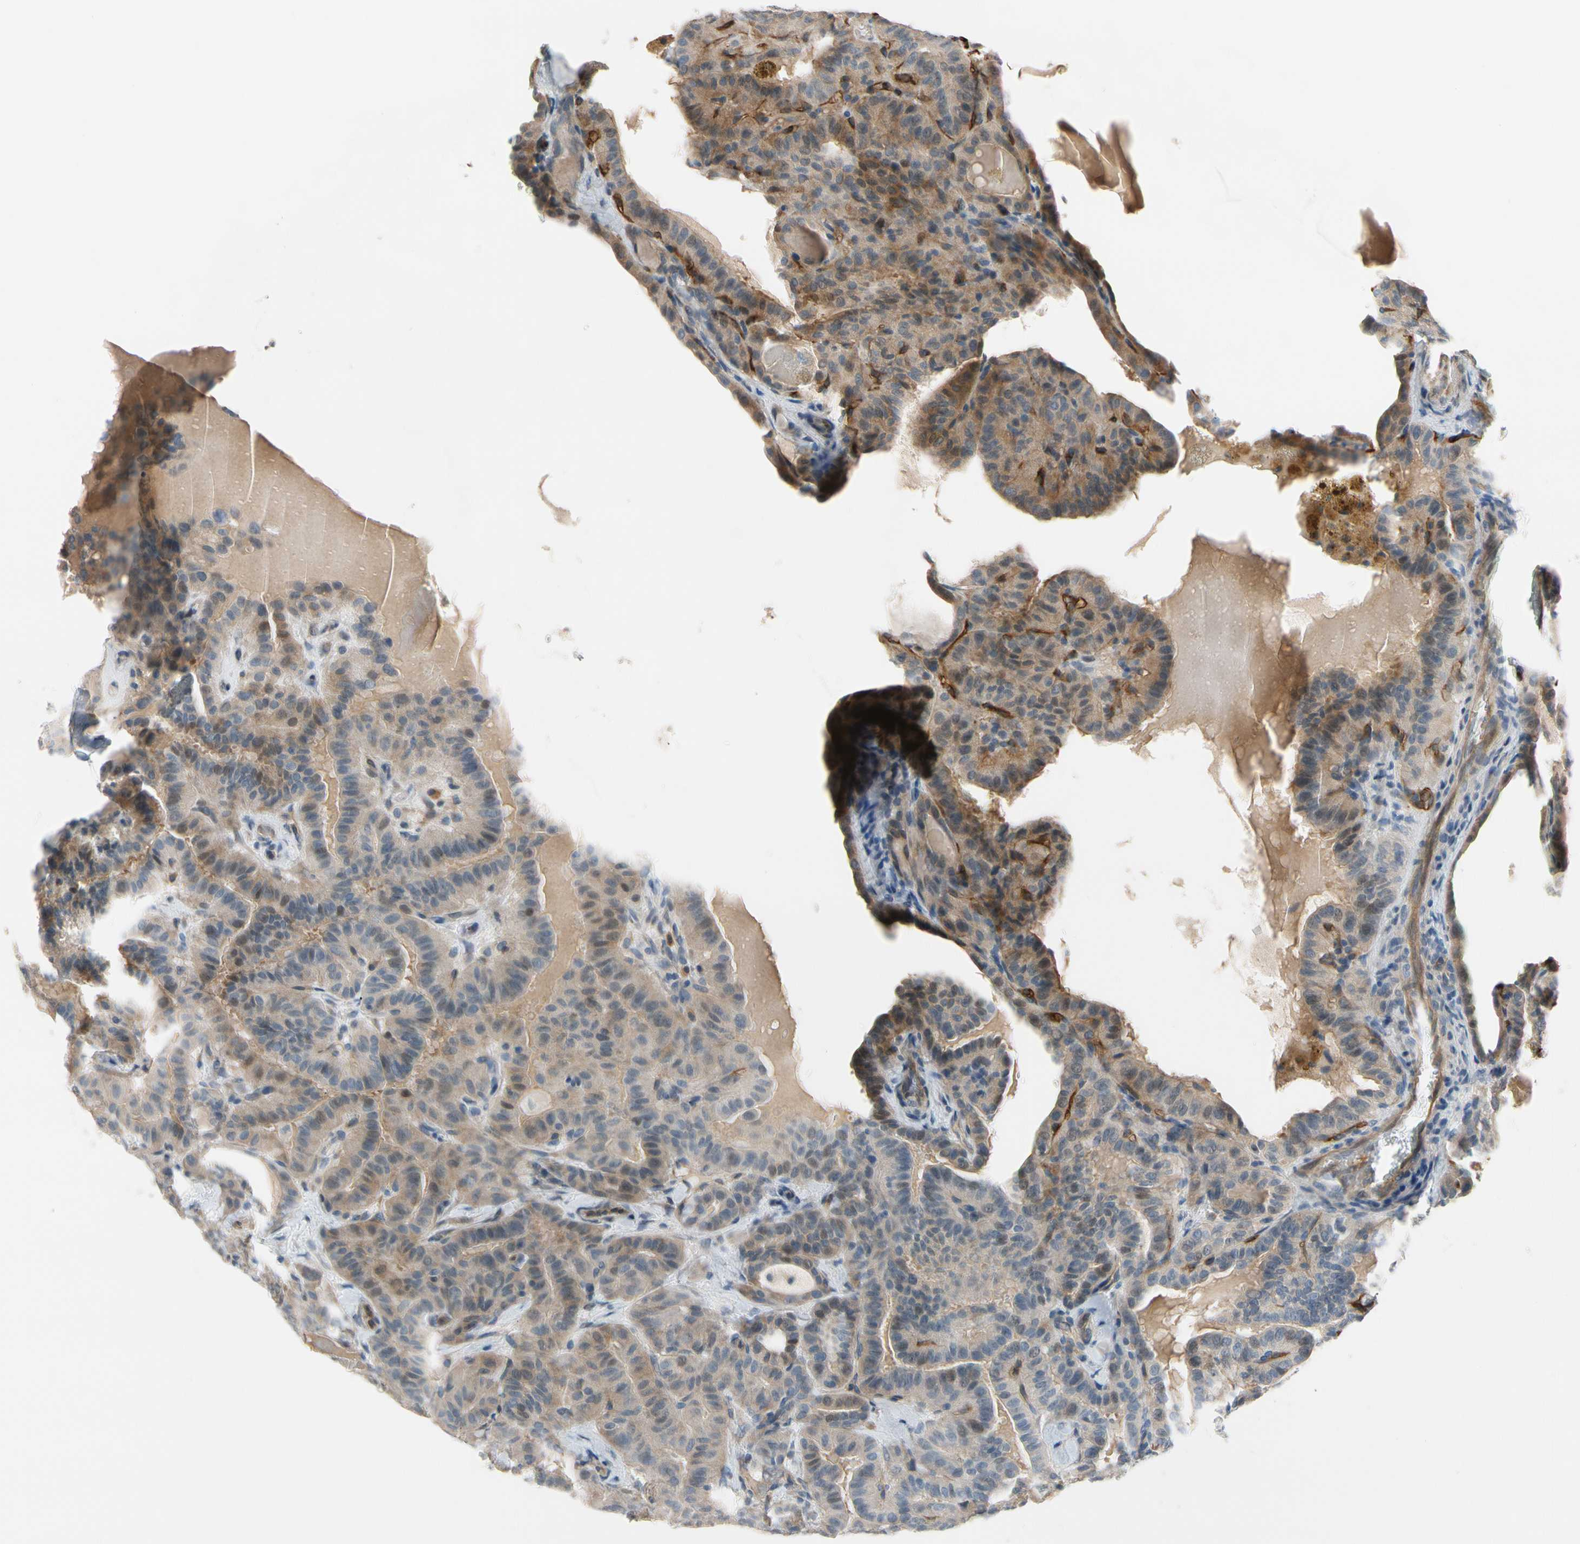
{"staining": {"intensity": "moderate", "quantity": ">75%", "location": "cytoplasmic/membranous"}, "tissue": "thyroid cancer", "cell_type": "Tumor cells", "image_type": "cancer", "snomed": [{"axis": "morphology", "description": "Papillary adenocarcinoma, NOS"}, {"axis": "topography", "description": "Thyroid gland"}], "caption": "A histopathology image of thyroid papillary adenocarcinoma stained for a protein exhibits moderate cytoplasmic/membranous brown staining in tumor cells.", "gene": "CFAP36", "patient": {"sex": "male", "age": 77}}